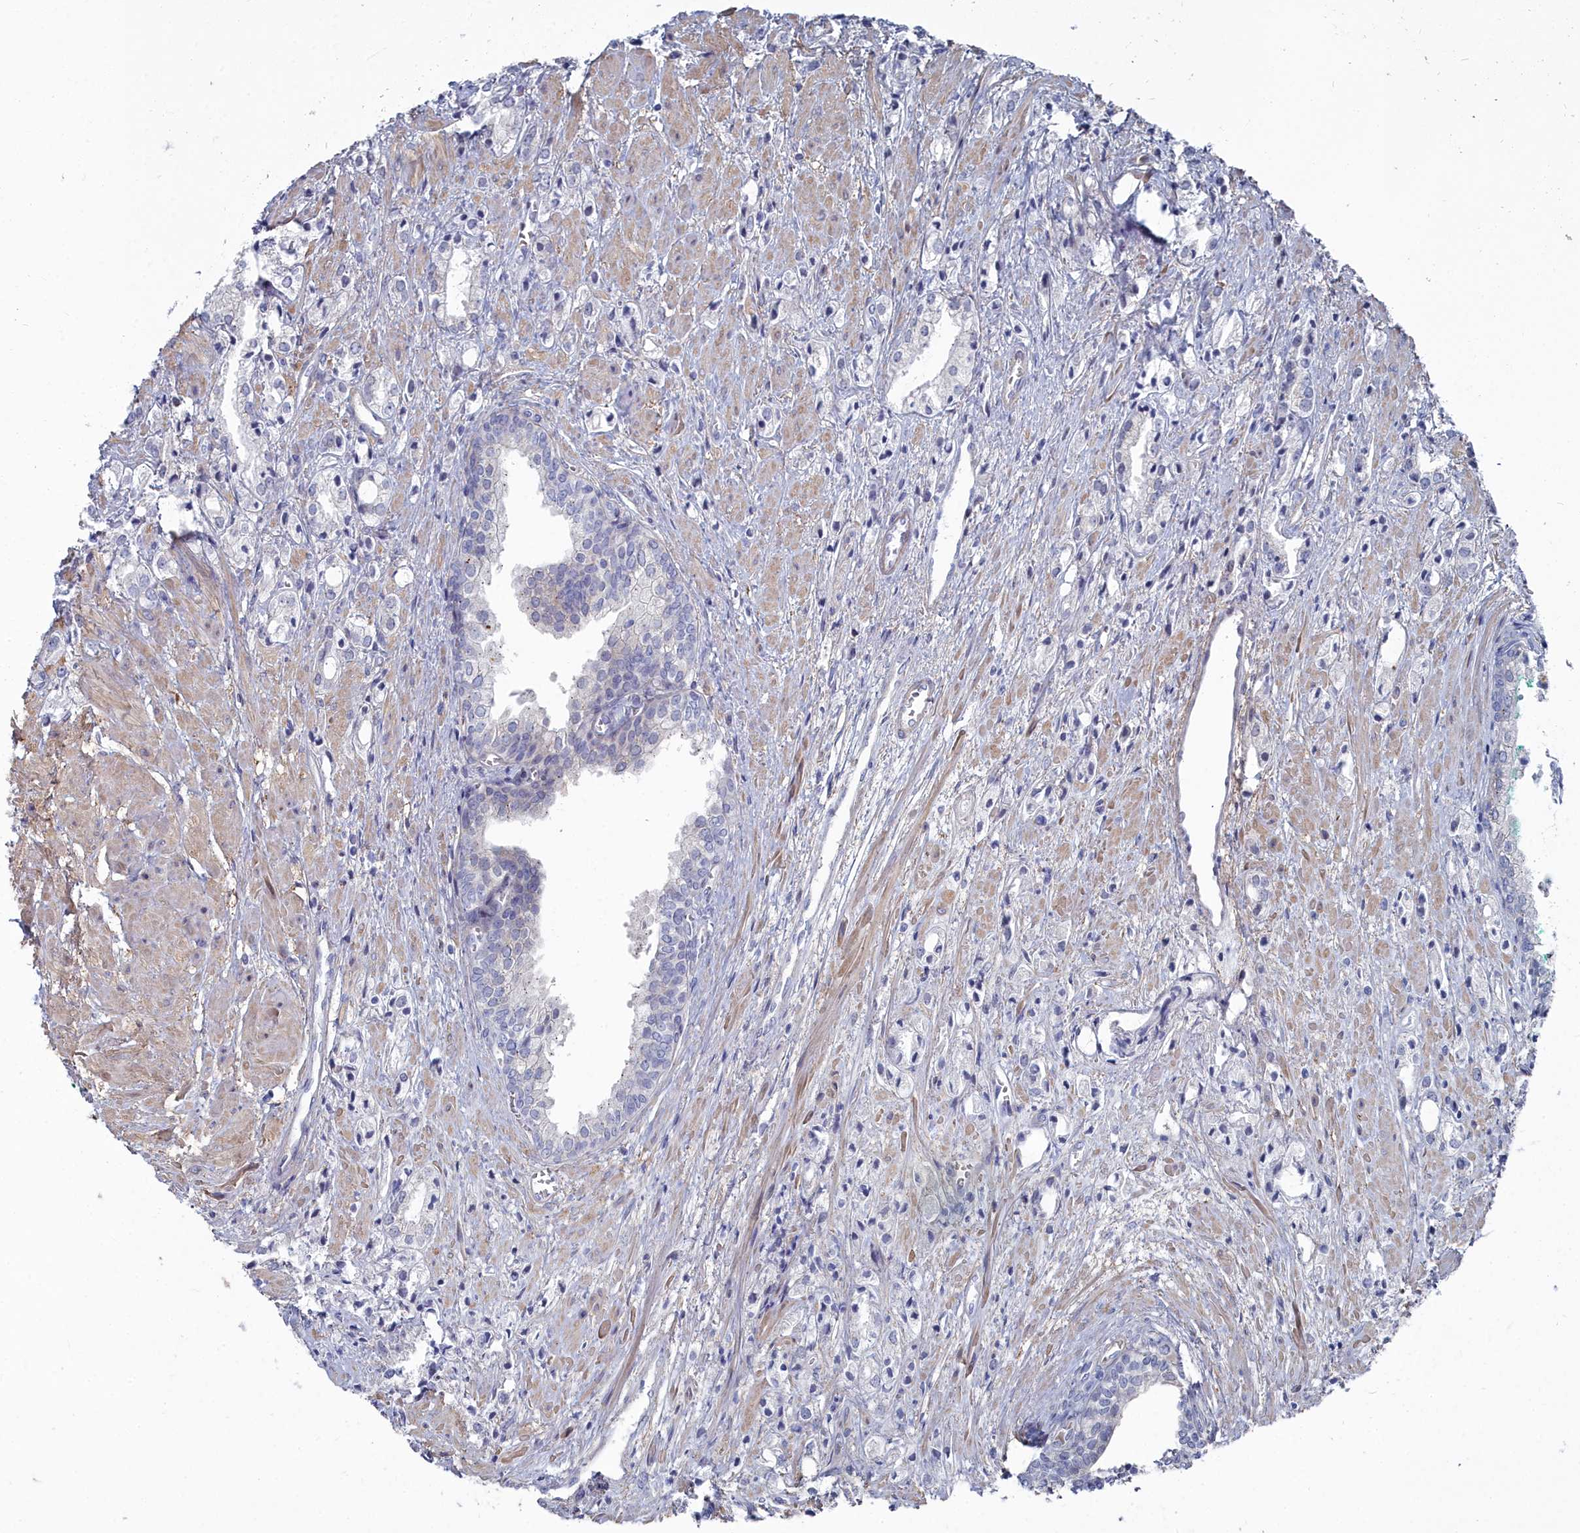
{"staining": {"intensity": "negative", "quantity": "none", "location": "none"}, "tissue": "prostate cancer", "cell_type": "Tumor cells", "image_type": "cancer", "snomed": [{"axis": "morphology", "description": "Adenocarcinoma, High grade"}, {"axis": "topography", "description": "Prostate"}], "caption": "The photomicrograph demonstrates no significant staining in tumor cells of prostate cancer (adenocarcinoma (high-grade)).", "gene": "SHISAL2A", "patient": {"sex": "male", "age": 50}}